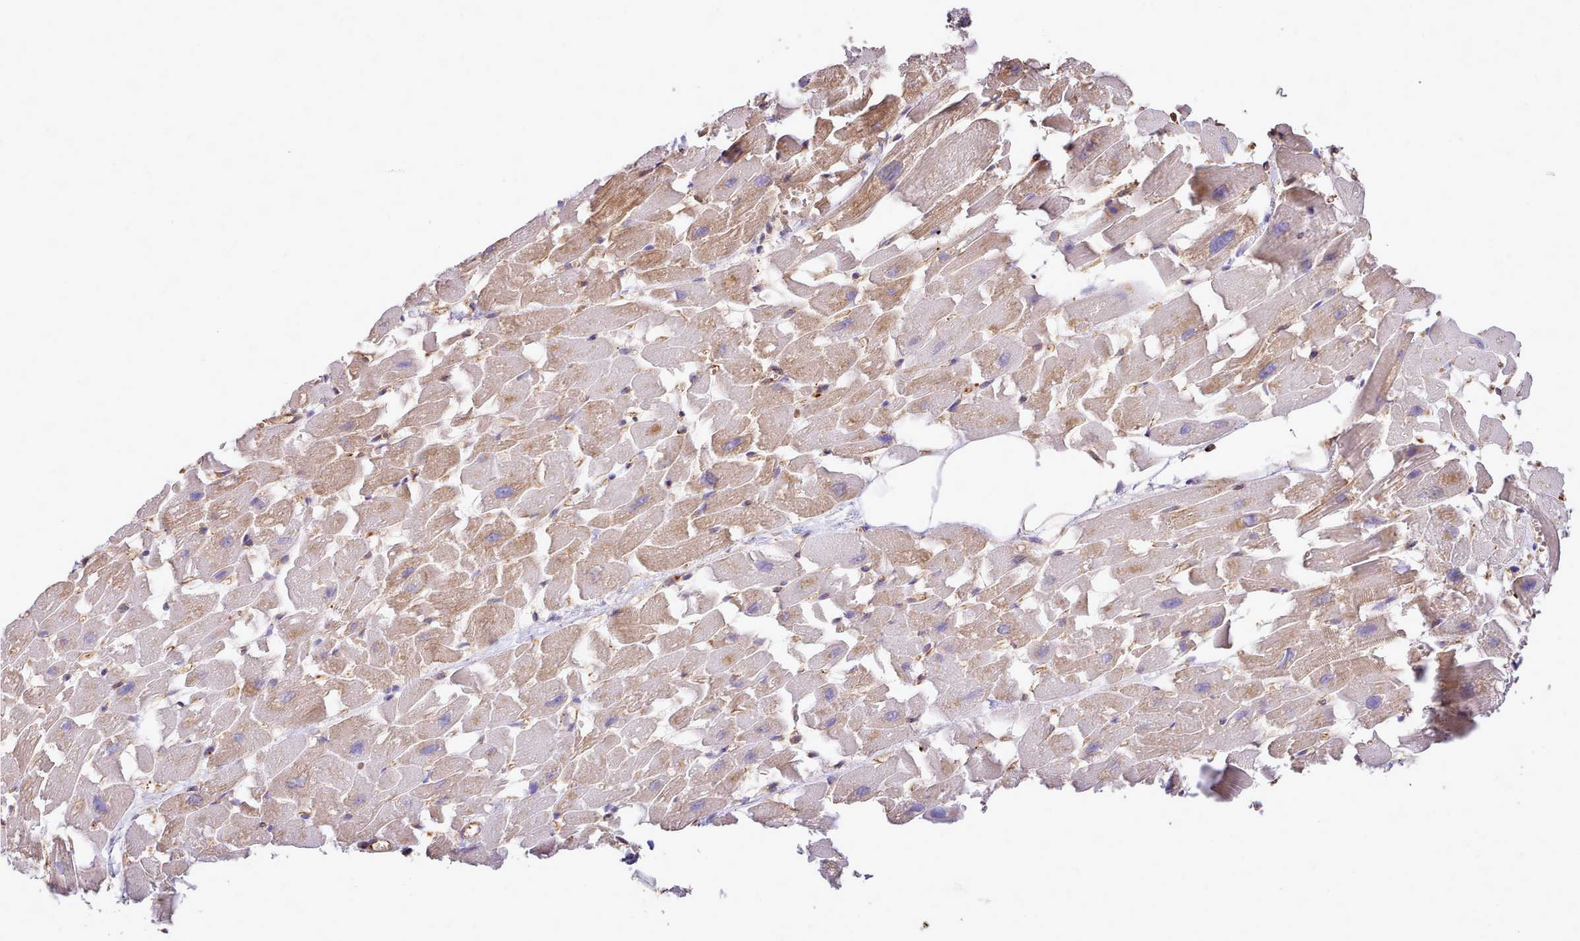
{"staining": {"intensity": "moderate", "quantity": "25%-75%", "location": "cytoplasmic/membranous"}, "tissue": "heart muscle", "cell_type": "Cardiomyocytes", "image_type": "normal", "snomed": [{"axis": "morphology", "description": "Normal tissue, NOS"}, {"axis": "topography", "description": "Heart"}], "caption": "Immunohistochemistry (IHC) of normal human heart muscle exhibits medium levels of moderate cytoplasmic/membranous expression in approximately 25%-75% of cardiomyocytes. The protein of interest is shown in brown color, while the nuclei are stained blue.", "gene": "CAPZA1", "patient": {"sex": "female", "age": 64}}